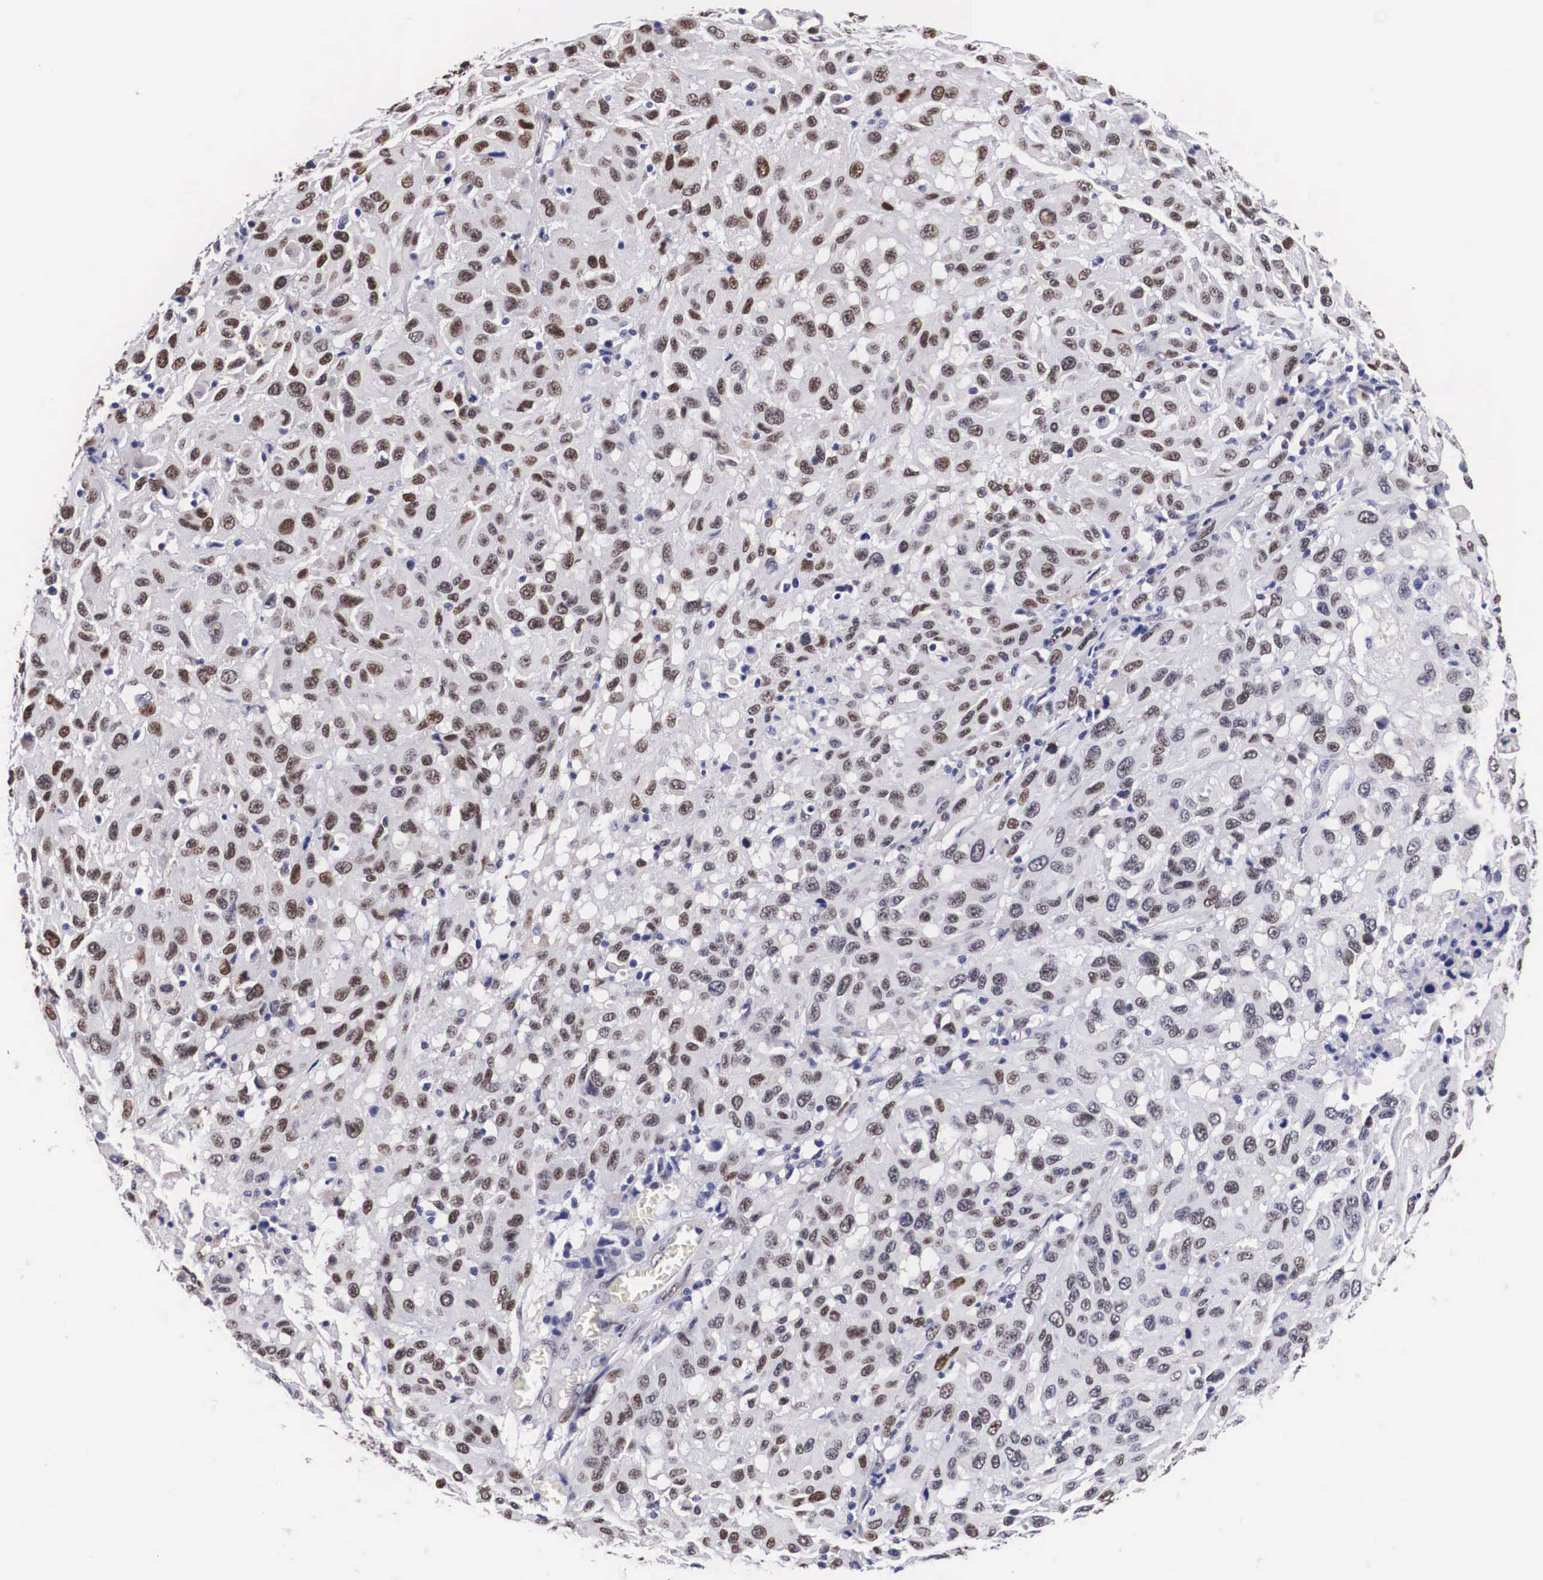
{"staining": {"intensity": "moderate", "quantity": "25%-75%", "location": "nuclear"}, "tissue": "melanoma", "cell_type": "Tumor cells", "image_type": "cancer", "snomed": [{"axis": "morphology", "description": "Malignant melanoma, NOS"}, {"axis": "topography", "description": "Skin"}], "caption": "Human melanoma stained with a brown dye demonstrates moderate nuclear positive positivity in approximately 25%-75% of tumor cells.", "gene": "KHDRBS3", "patient": {"sex": "female", "age": 77}}